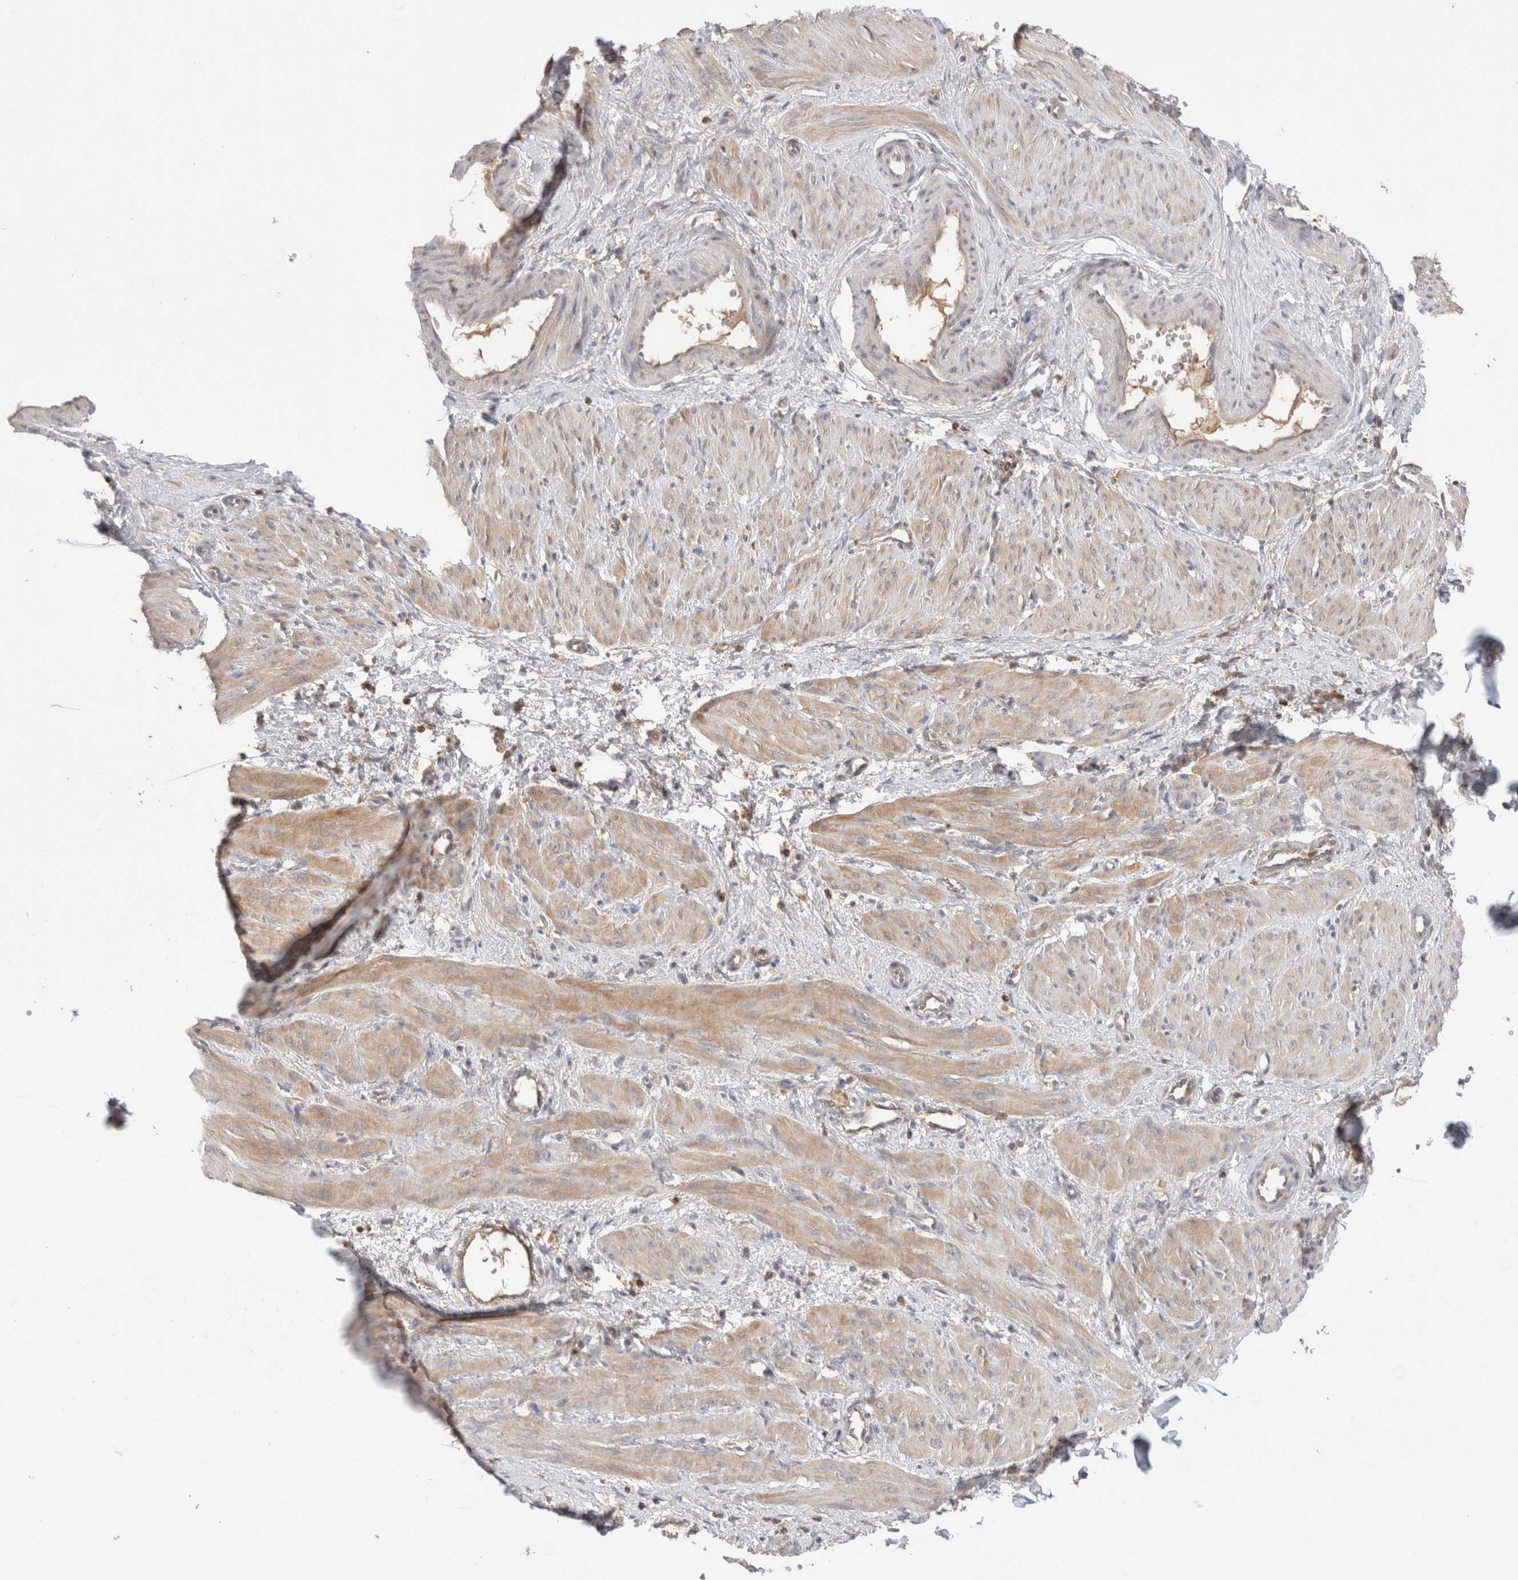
{"staining": {"intensity": "weak", "quantity": ">75%", "location": "cytoplasmic/membranous"}, "tissue": "smooth muscle", "cell_type": "Smooth muscle cells", "image_type": "normal", "snomed": [{"axis": "morphology", "description": "Normal tissue, NOS"}, {"axis": "topography", "description": "Endometrium"}], "caption": "Immunohistochemistry (IHC) micrograph of normal smooth muscle: smooth muscle stained using IHC shows low levels of weak protein expression localized specifically in the cytoplasmic/membranous of smooth muscle cells, appearing as a cytoplasmic/membranous brown color.", "gene": "KLHL14", "patient": {"sex": "female", "age": 33}}